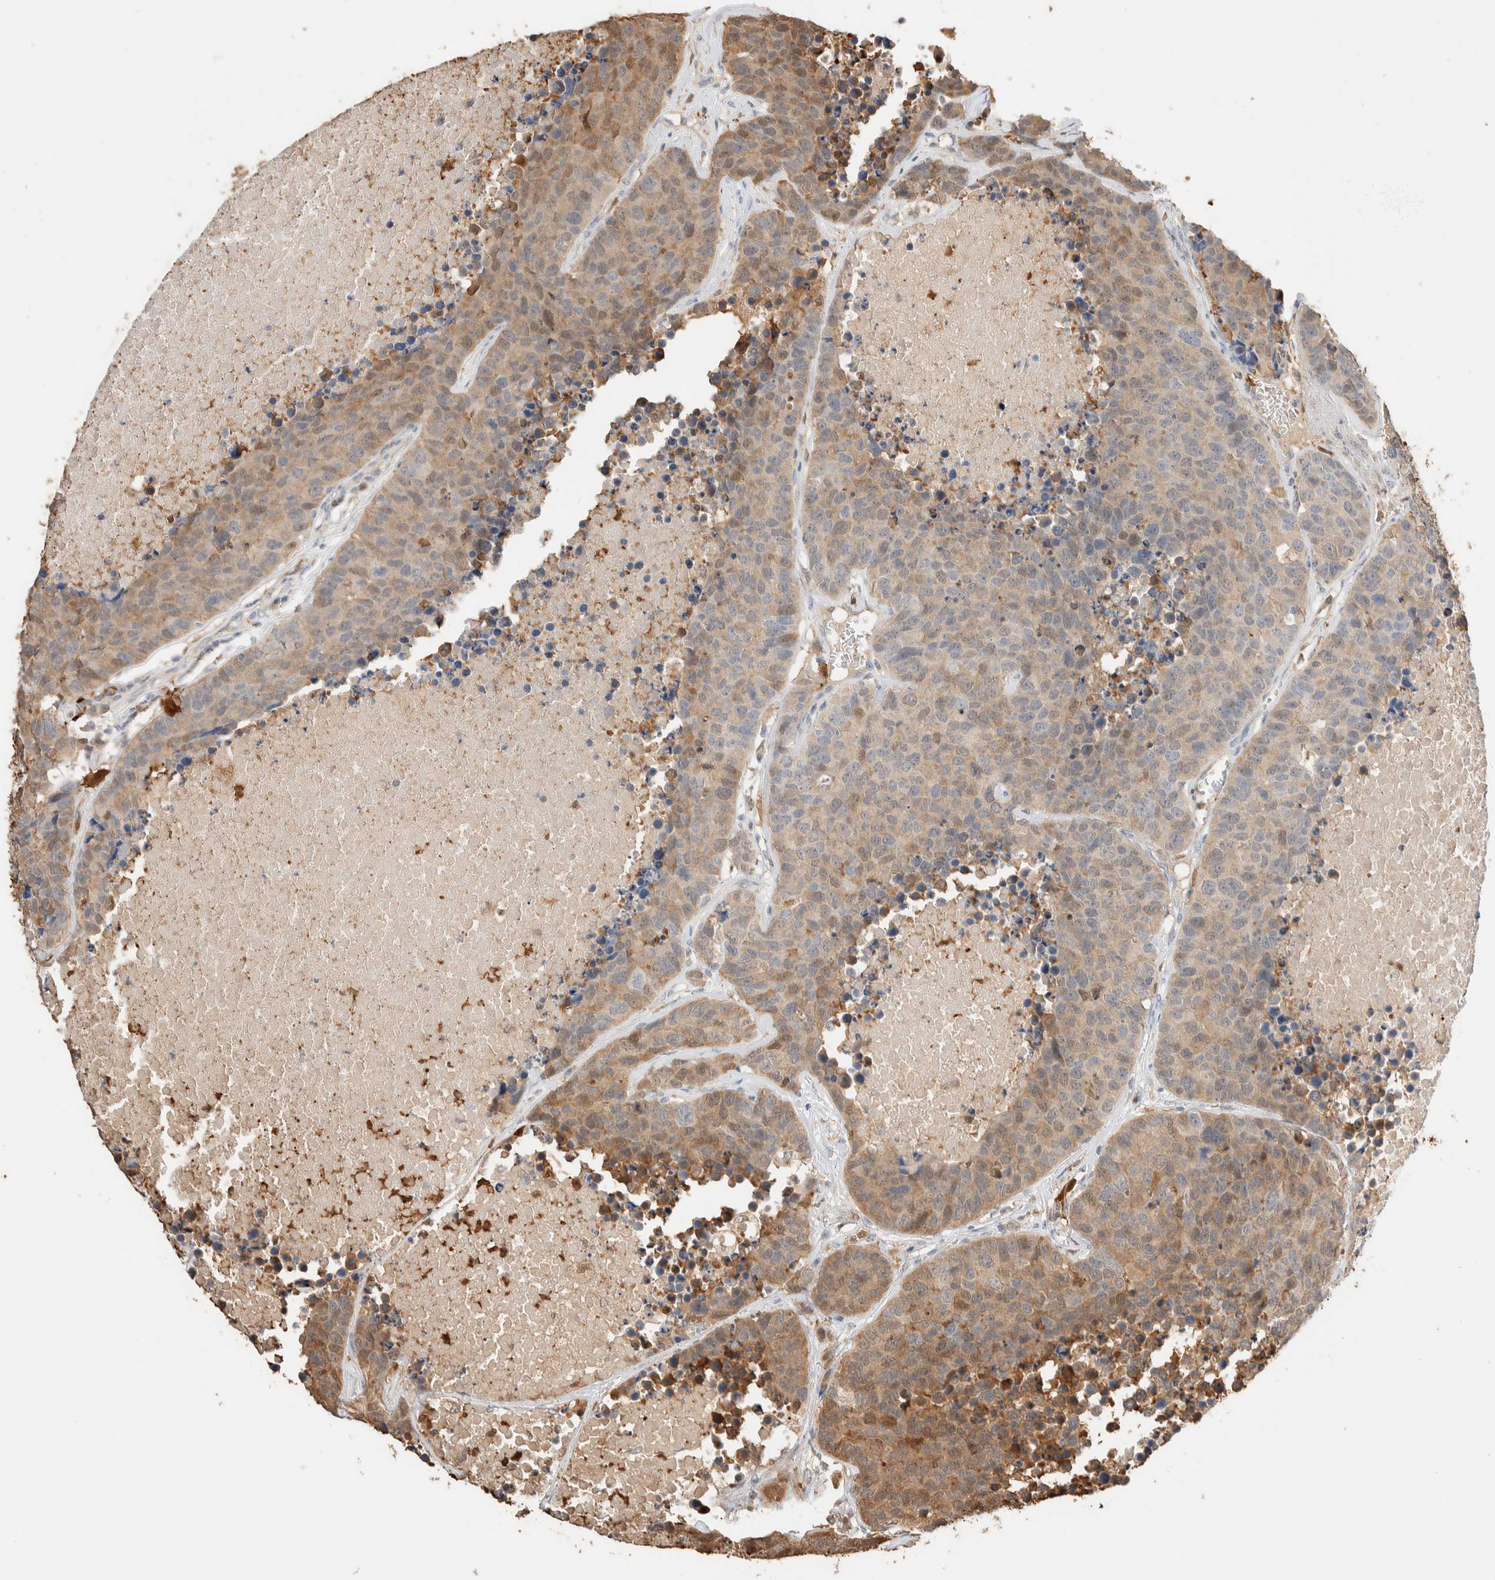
{"staining": {"intensity": "moderate", "quantity": "<25%", "location": "cytoplasmic/membranous"}, "tissue": "carcinoid", "cell_type": "Tumor cells", "image_type": "cancer", "snomed": [{"axis": "morphology", "description": "Carcinoid, malignant, NOS"}, {"axis": "topography", "description": "Lung"}], "caption": "Human carcinoid stained for a protein (brown) shows moderate cytoplasmic/membranous positive staining in approximately <25% of tumor cells.", "gene": "SETD4", "patient": {"sex": "male", "age": 60}}